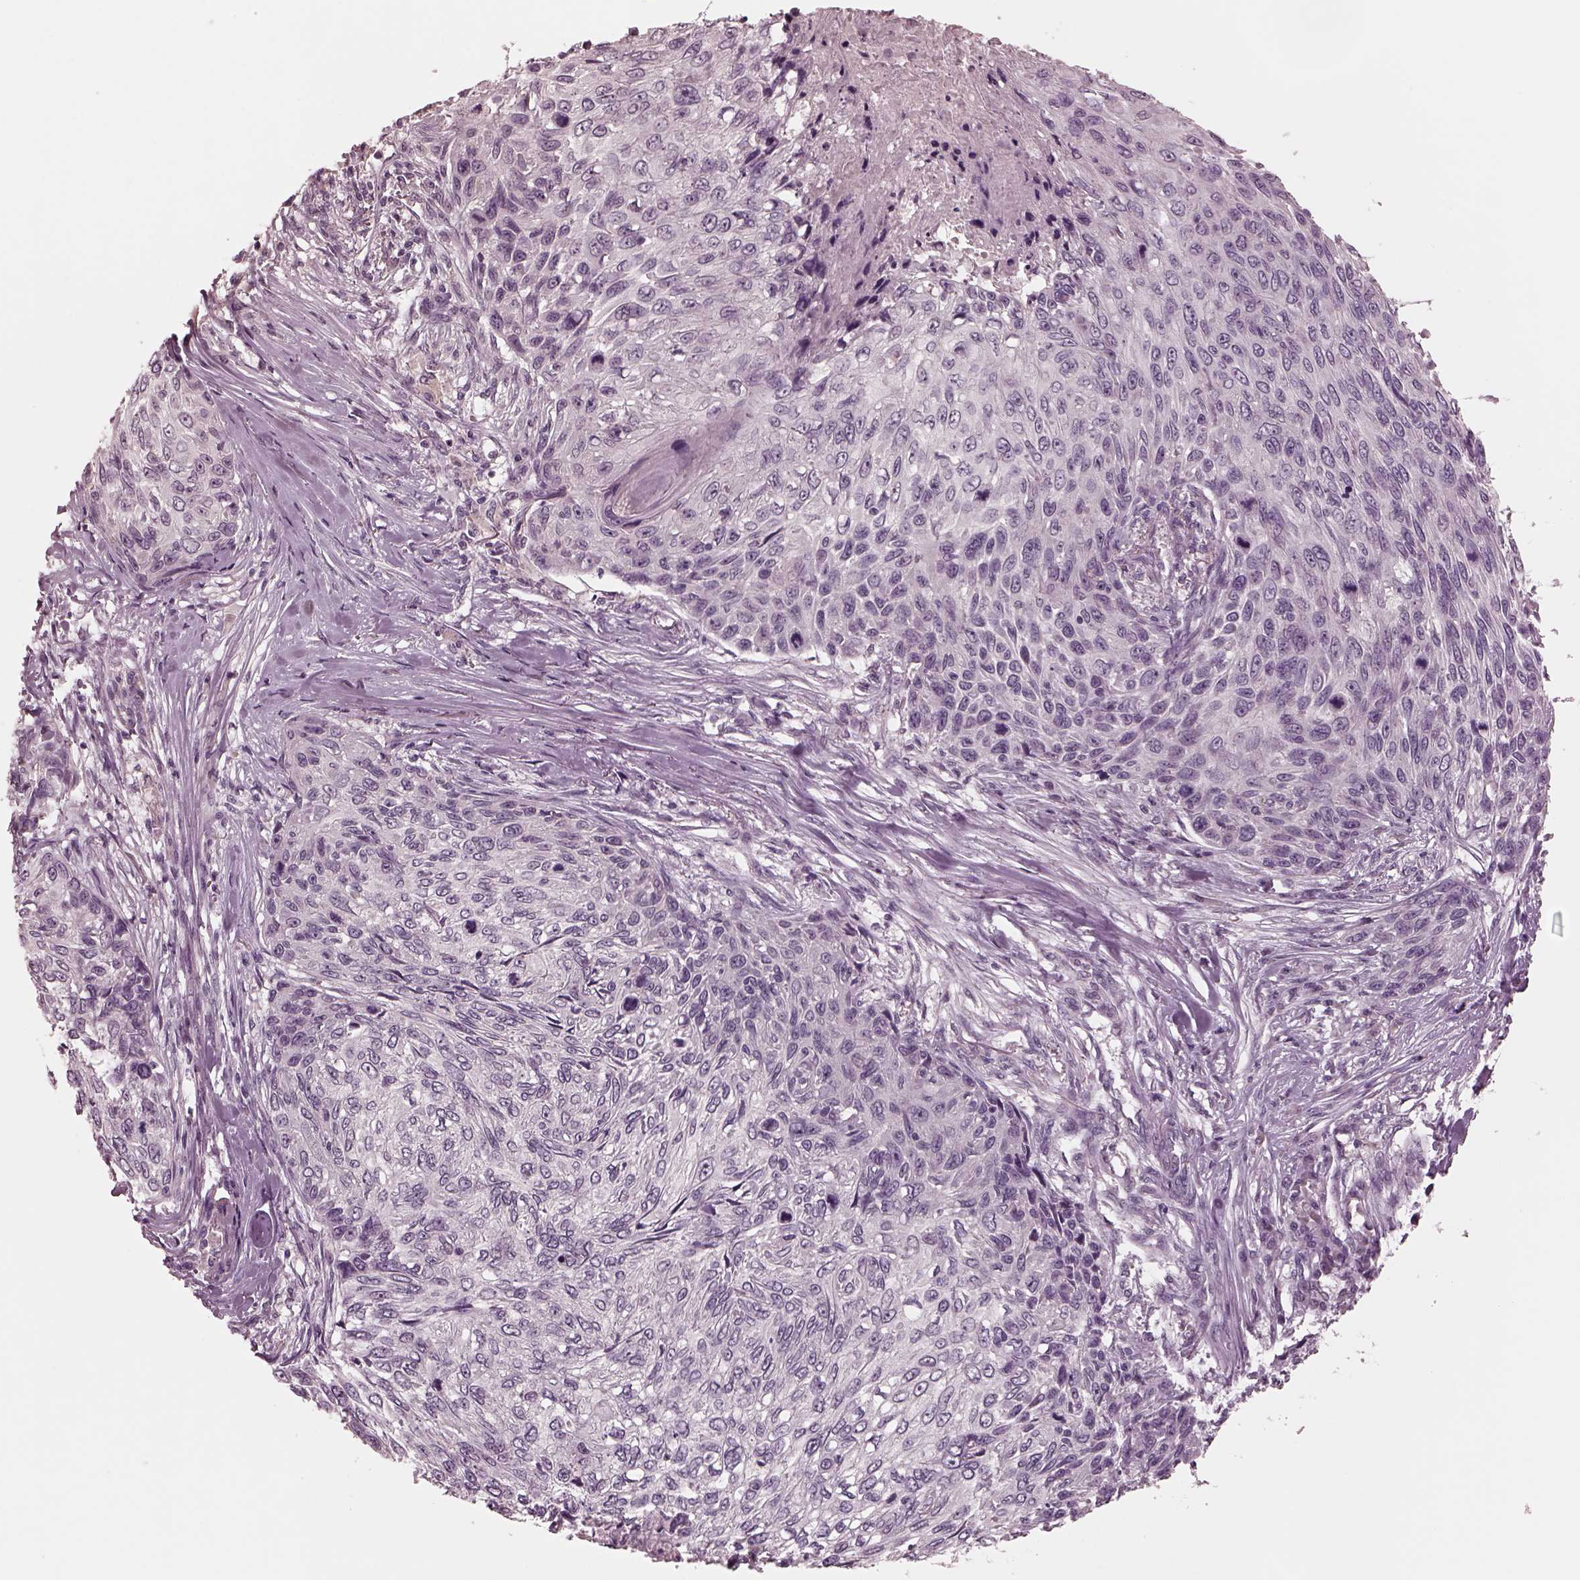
{"staining": {"intensity": "negative", "quantity": "none", "location": "none"}, "tissue": "skin cancer", "cell_type": "Tumor cells", "image_type": "cancer", "snomed": [{"axis": "morphology", "description": "Squamous cell carcinoma, NOS"}, {"axis": "topography", "description": "Skin"}], "caption": "Protein analysis of skin cancer (squamous cell carcinoma) reveals no significant expression in tumor cells.", "gene": "RCVRN", "patient": {"sex": "male", "age": 92}}